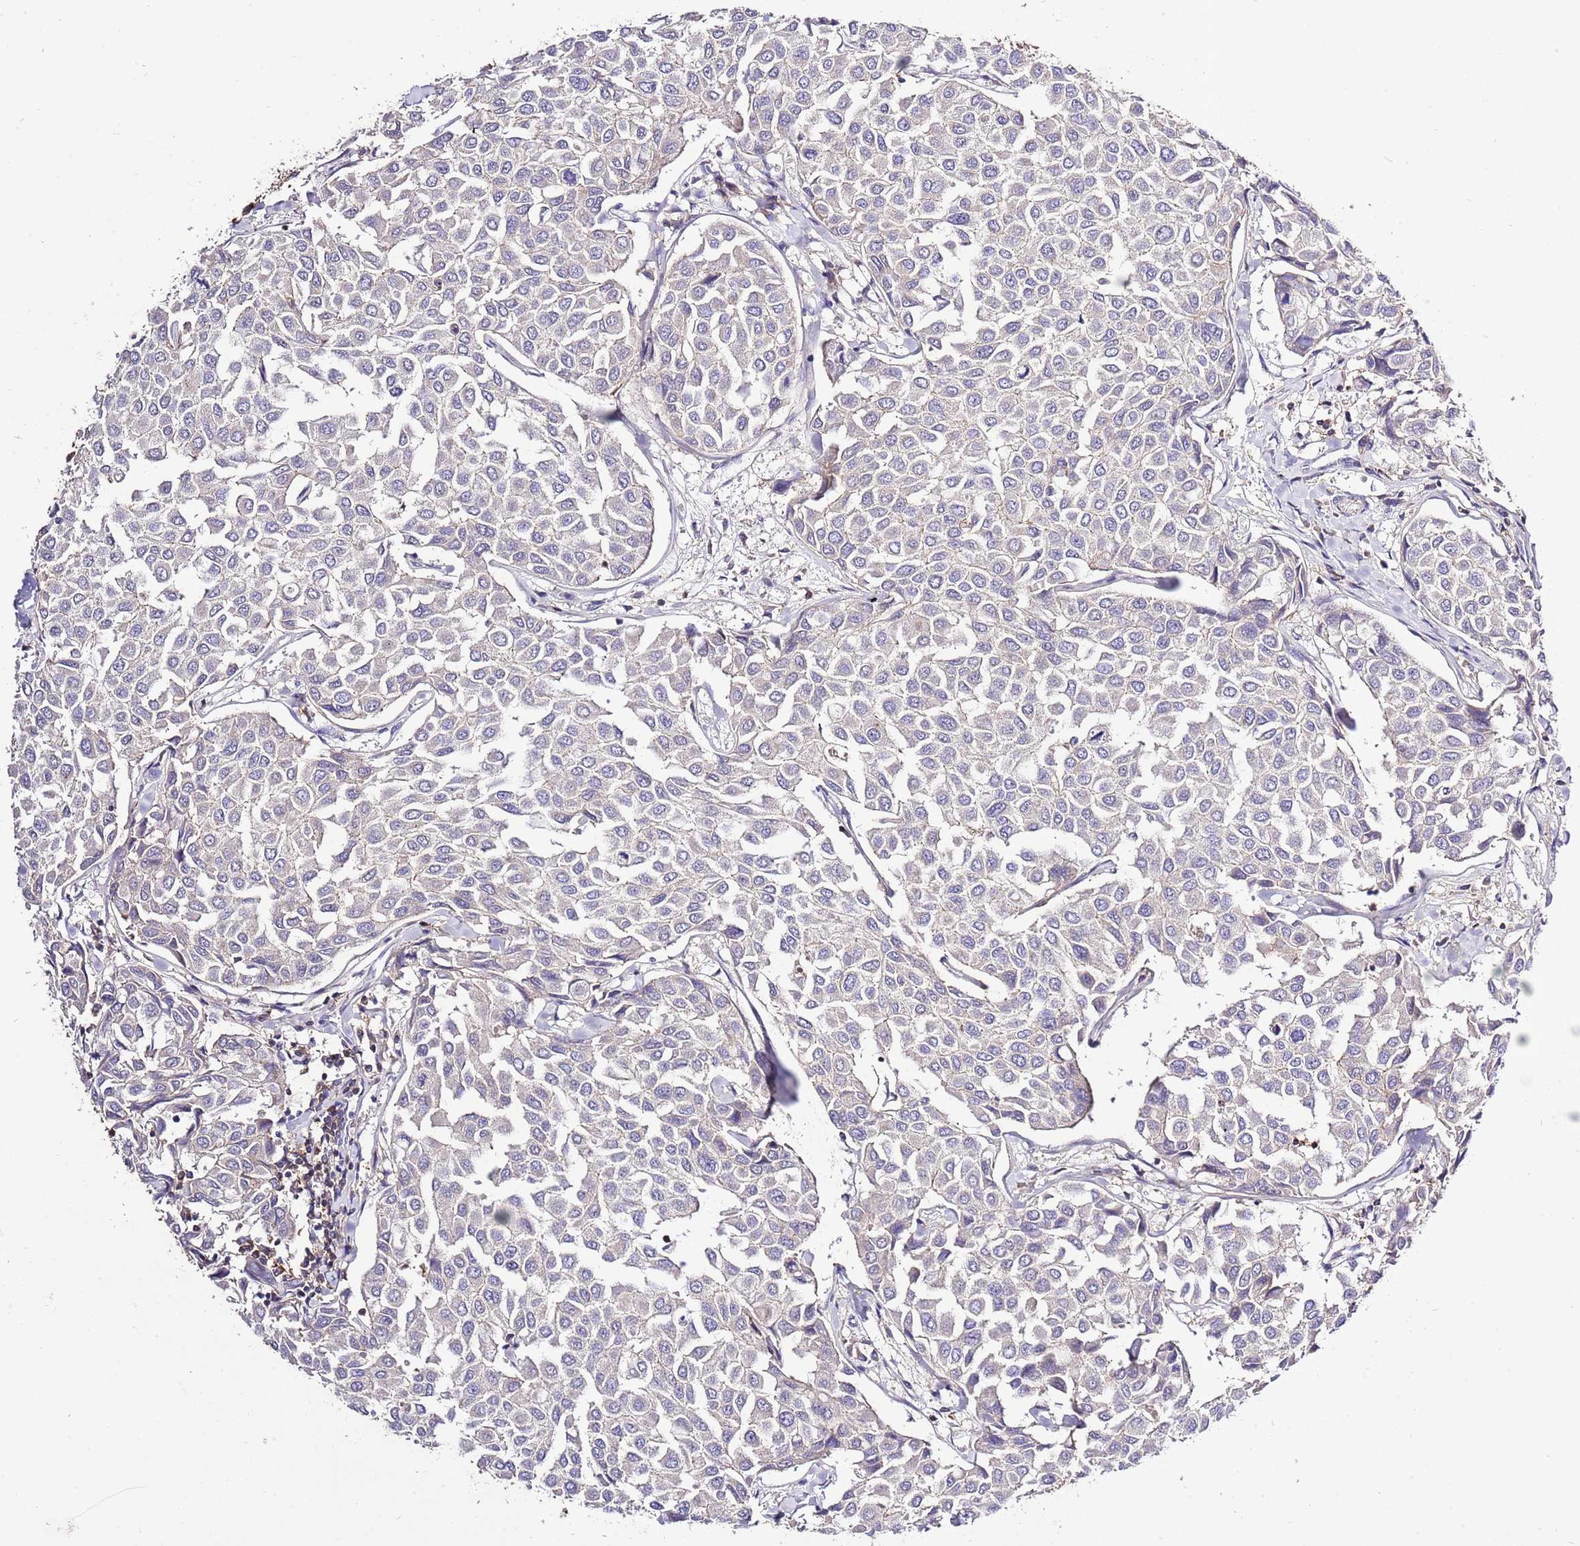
{"staining": {"intensity": "negative", "quantity": "none", "location": "none"}, "tissue": "breast cancer", "cell_type": "Tumor cells", "image_type": "cancer", "snomed": [{"axis": "morphology", "description": "Duct carcinoma"}, {"axis": "topography", "description": "Breast"}], "caption": "High power microscopy histopathology image of an immunohistochemistry (IHC) histopathology image of invasive ductal carcinoma (breast), revealing no significant positivity in tumor cells.", "gene": "EFHD1", "patient": {"sex": "female", "age": 55}}